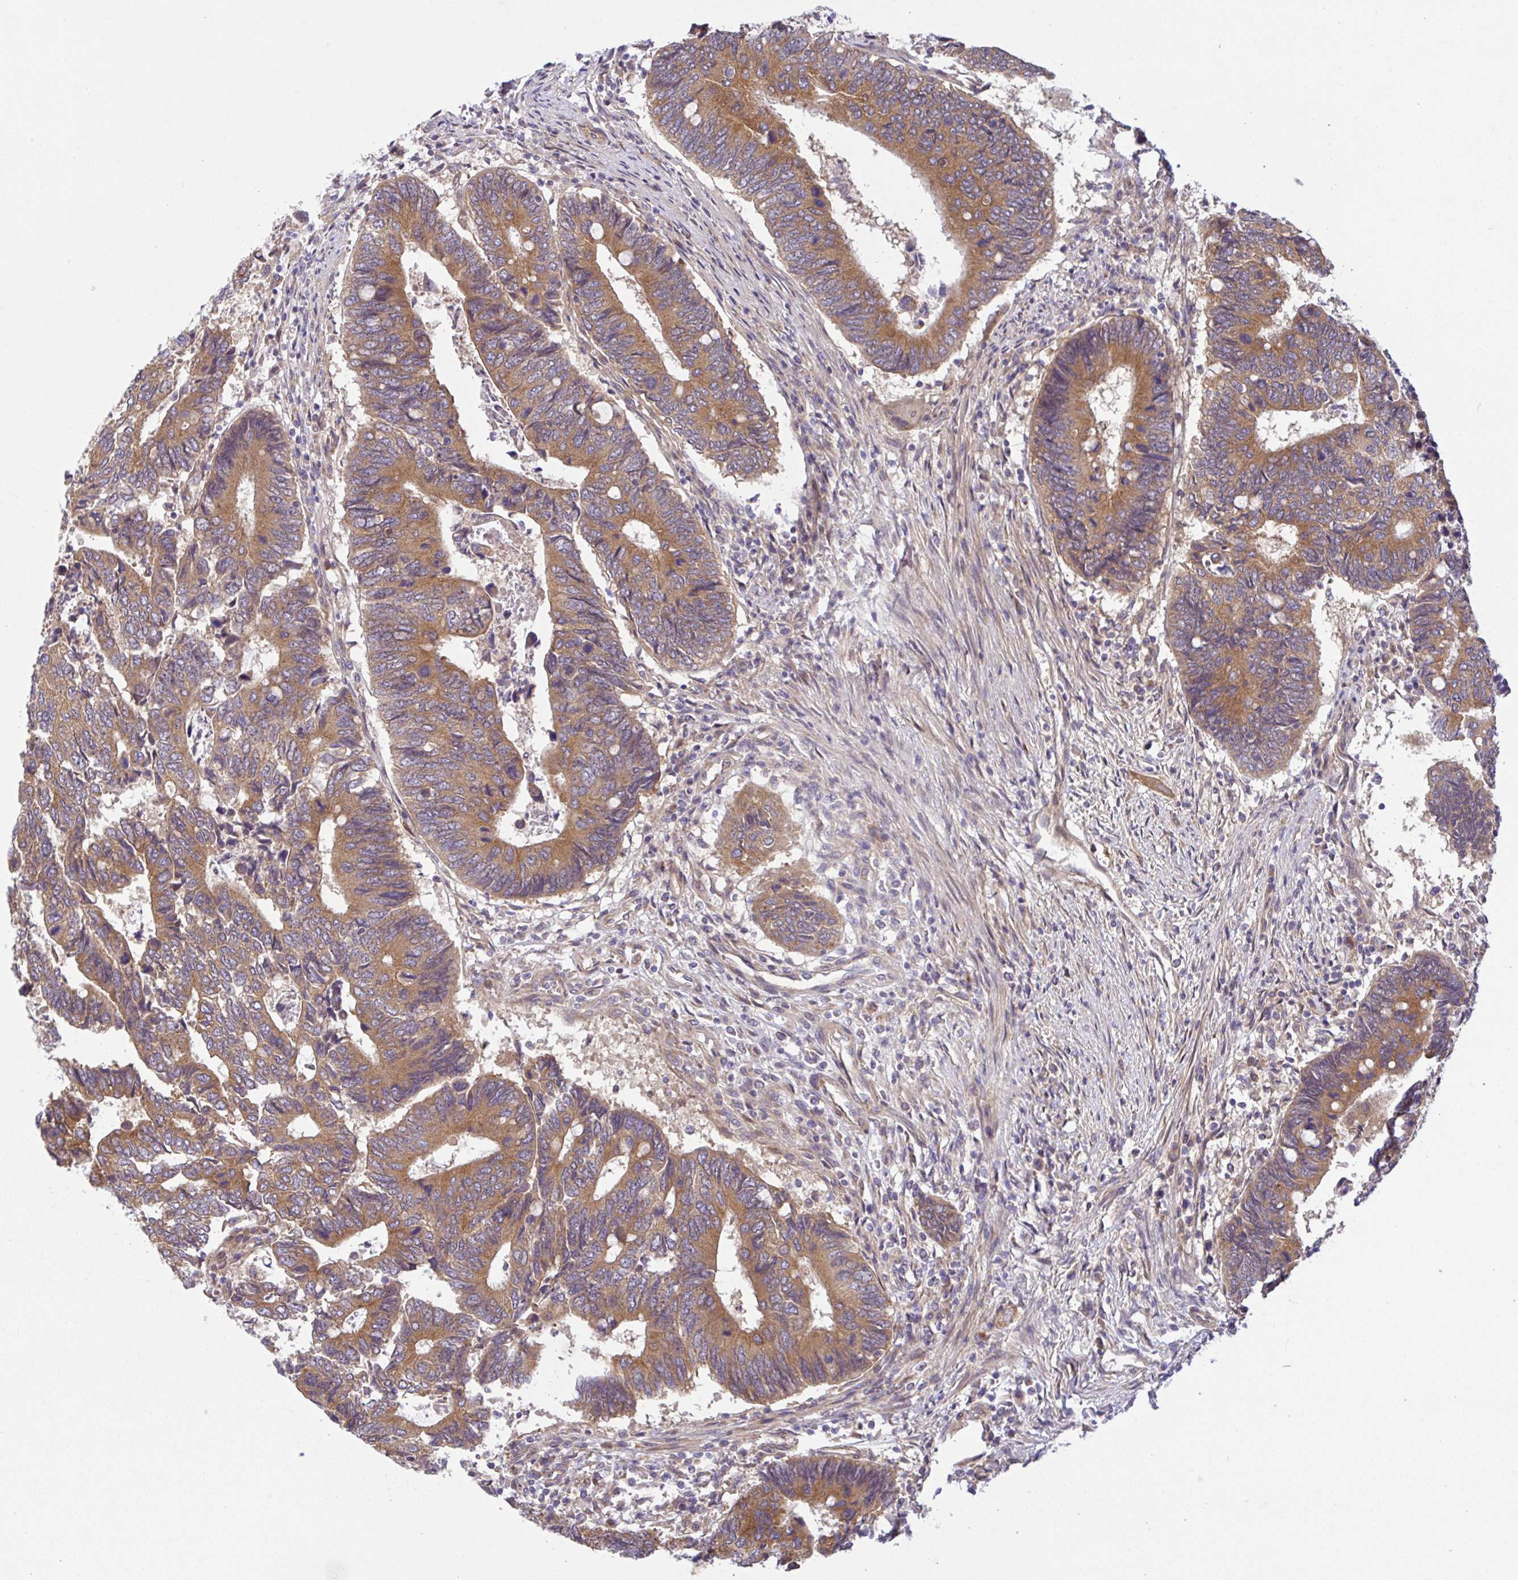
{"staining": {"intensity": "moderate", "quantity": ">75%", "location": "cytoplasmic/membranous"}, "tissue": "colorectal cancer", "cell_type": "Tumor cells", "image_type": "cancer", "snomed": [{"axis": "morphology", "description": "Adenocarcinoma, NOS"}, {"axis": "topography", "description": "Colon"}], "caption": "Immunohistochemistry (IHC) photomicrograph of adenocarcinoma (colorectal) stained for a protein (brown), which displays medium levels of moderate cytoplasmic/membranous staining in approximately >75% of tumor cells.", "gene": "UBE4A", "patient": {"sex": "male", "age": 87}}